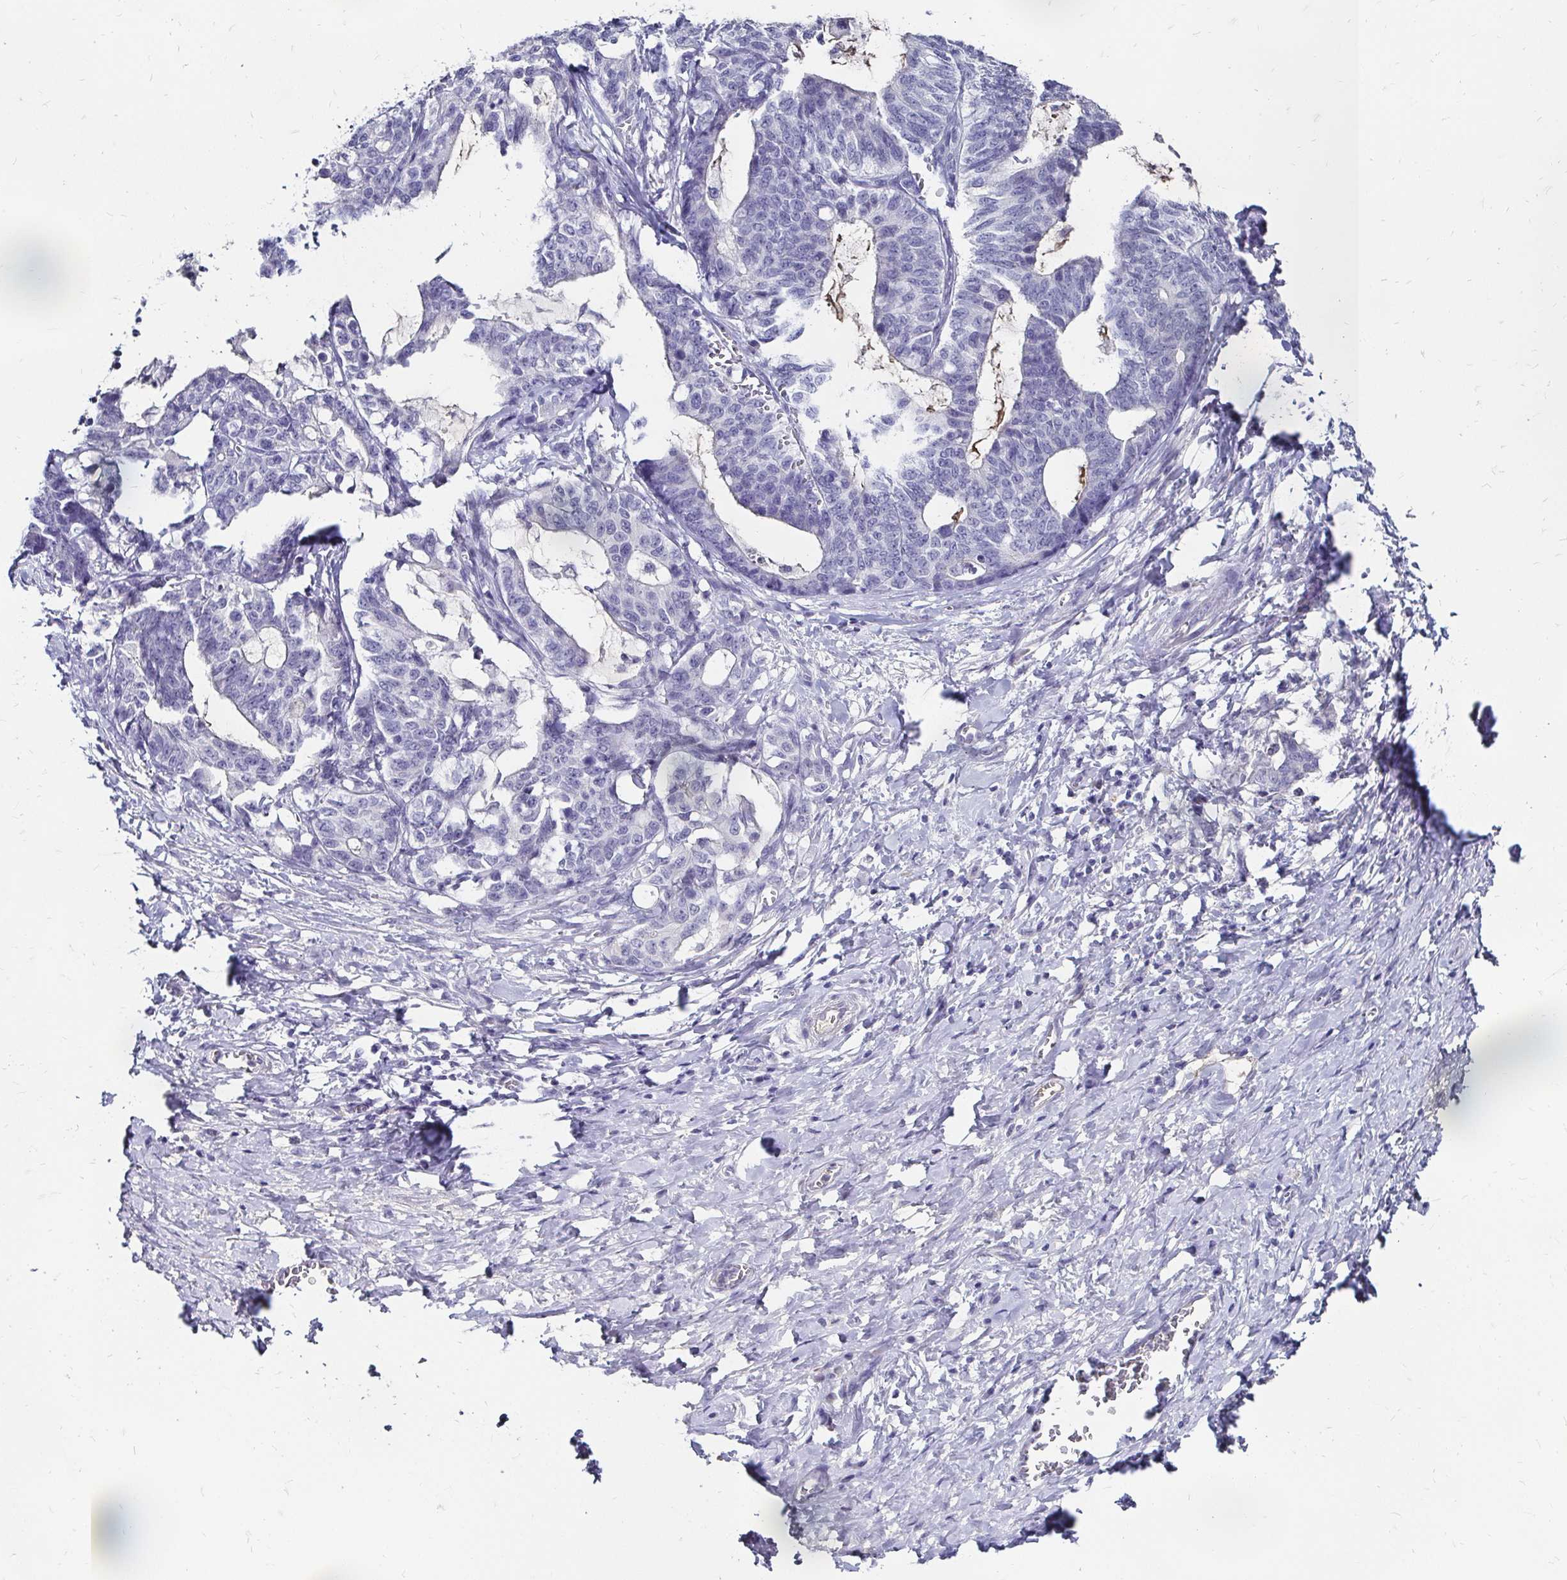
{"staining": {"intensity": "negative", "quantity": "none", "location": "none"}, "tissue": "stomach cancer", "cell_type": "Tumor cells", "image_type": "cancer", "snomed": [{"axis": "morphology", "description": "Normal tissue, NOS"}, {"axis": "morphology", "description": "Adenocarcinoma, NOS"}, {"axis": "topography", "description": "Stomach"}], "caption": "The micrograph displays no significant expression in tumor cells of adenocarcinoma (stomach).", "gene": "SCG3", "patient": {"sex": "female", "age": 64}}